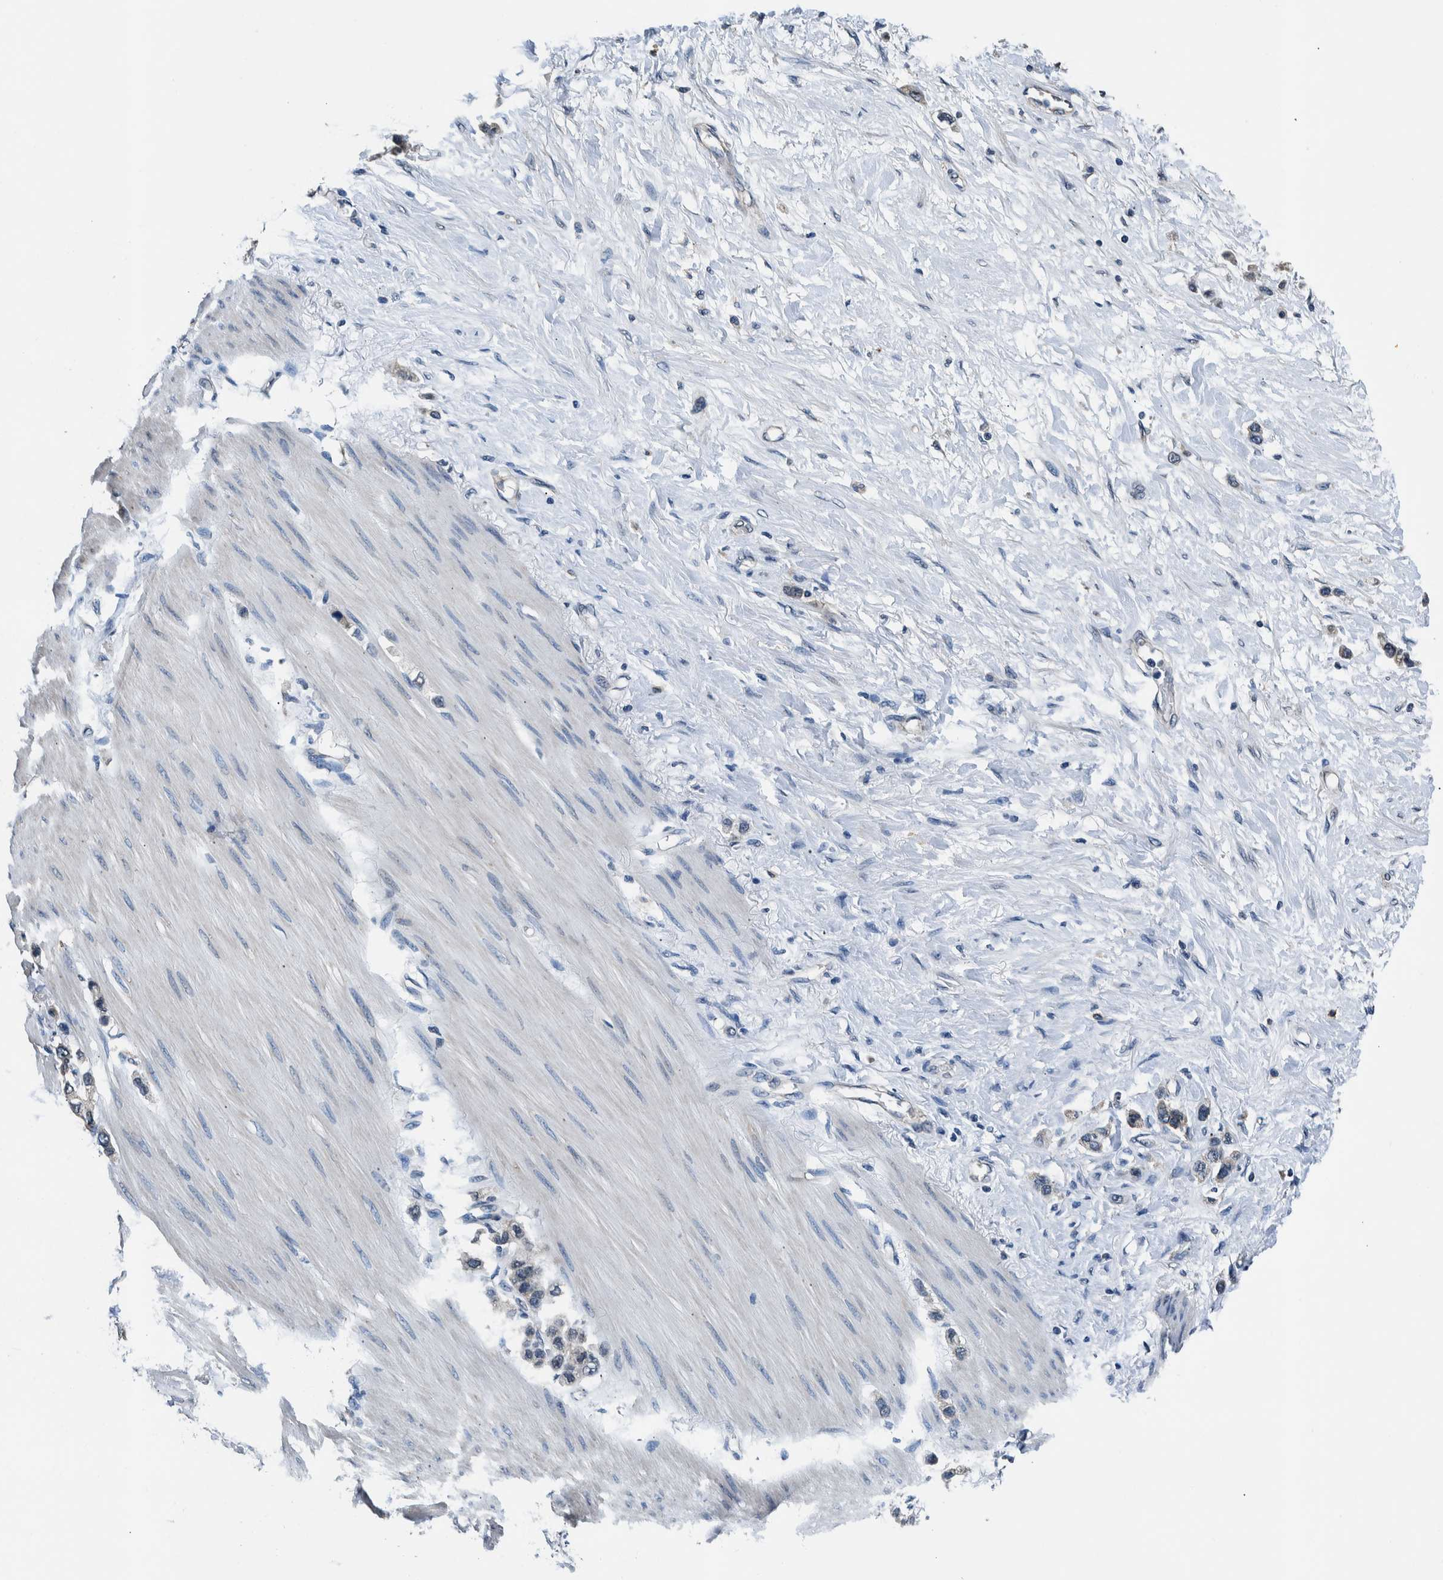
{"staining": {"intensity": "negative", "quantity": "none", "location": "none"}, "tissue": "stomach cancer", "cell_type": "Tumor cells", "image_type": "cancer", "snomed": [{"axis": "morphology", "description": "Adenocarcinoma, NOS"}, {"axis": "topography", "description": "Stomach"}], "caption": "This is an immunohistochemistry image of human adenocarcinoma (stomach). There is no expression in tumor cells.", "gene": "NIBAN2", "patient": {"sex": "female", "age": 65}}